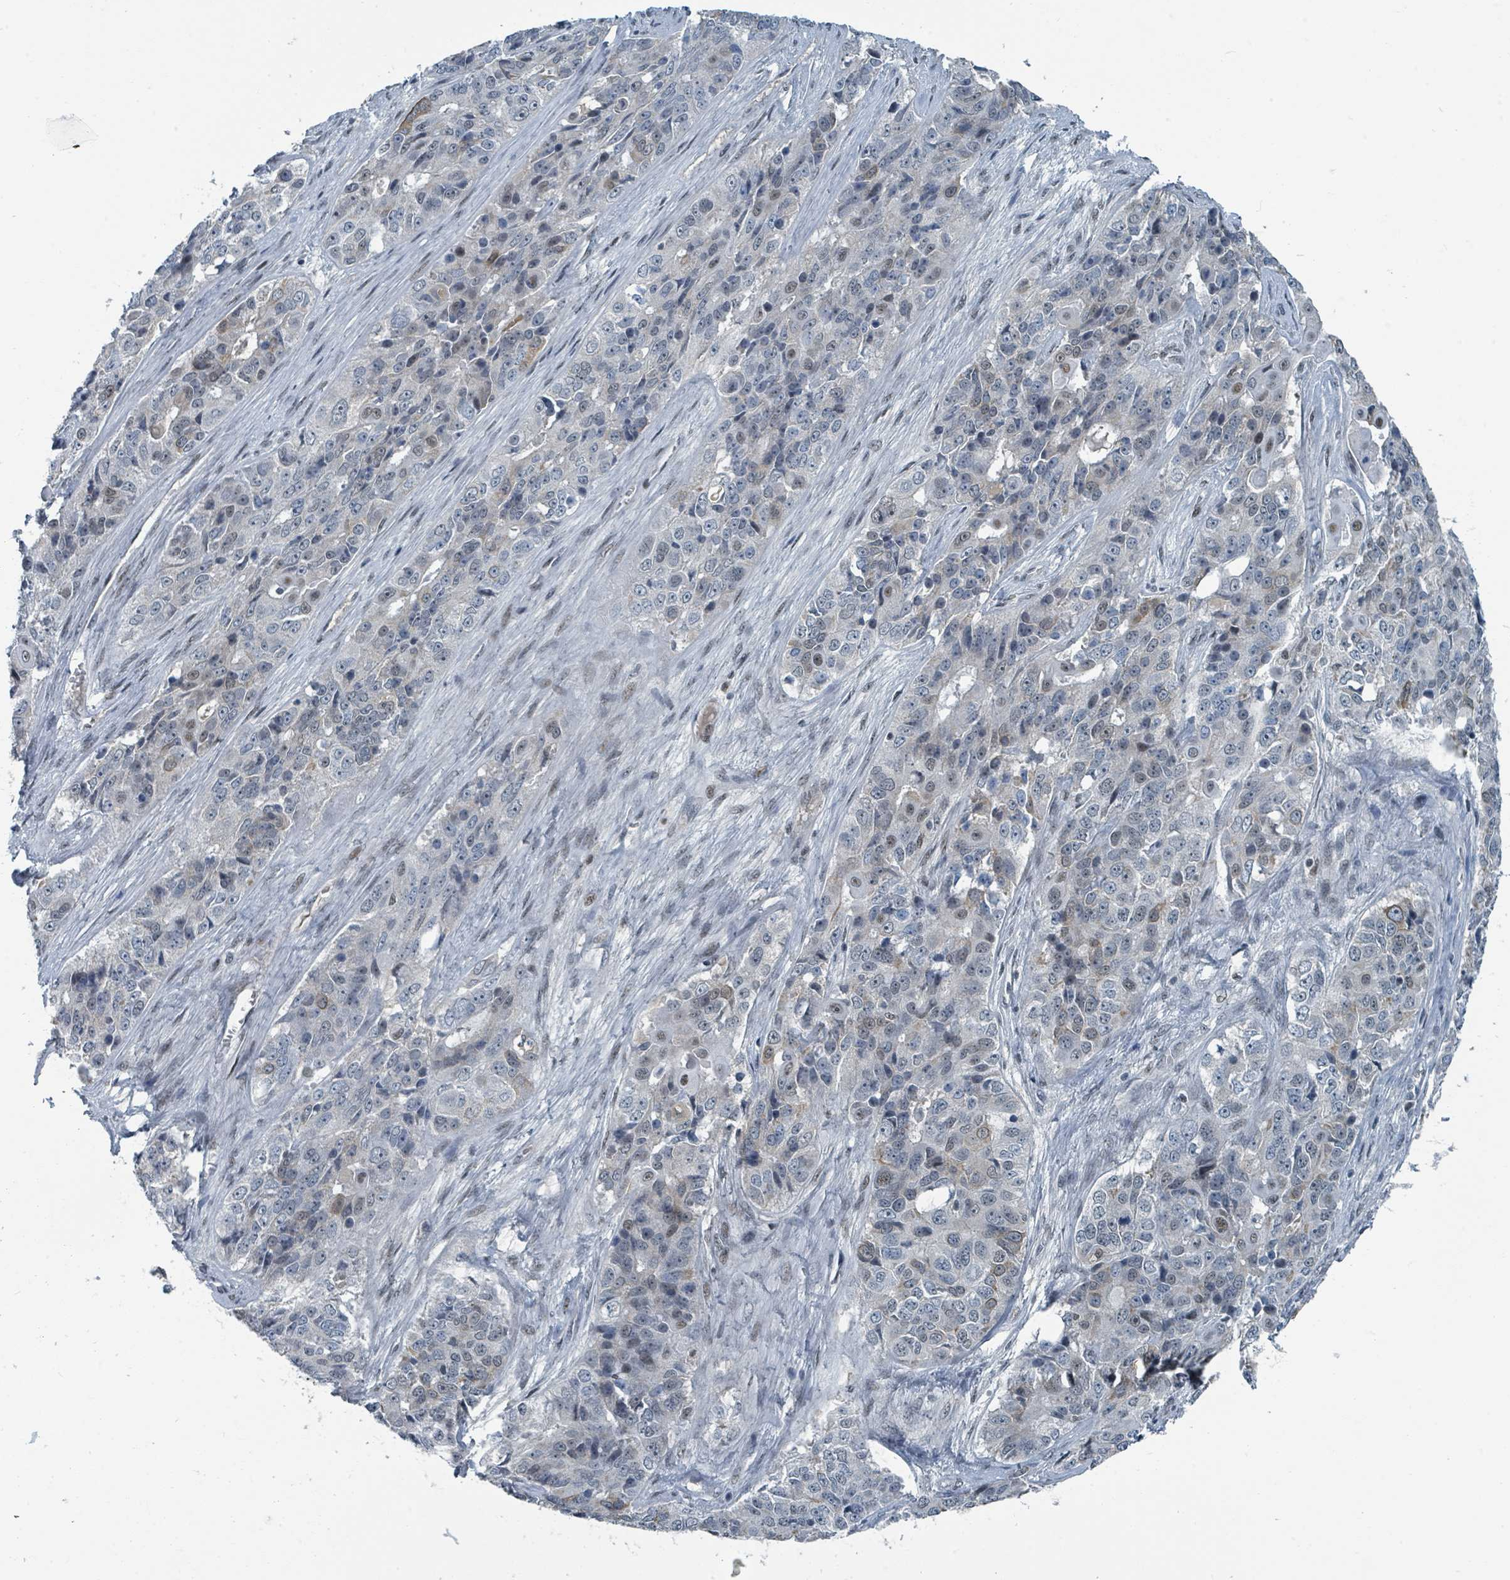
{"staining": {"intensity": "weak", "quantity": "<25%", "location": "nuclear"}, "tissue": "ovarian cancer", "cell_type": "Tumor cells", "image_type": "cancer", "snomed": [{"axis": "morphology", "description": "Carcinoma, endometroid"}, {"axis": "topography", "description": "Ovary"}], "caption": "Ovarian endometroid carcinoma was stained to show a protein in brown. There is no significant positivity in tumor cells.", "gene": "UCK1", "patient": {"sex": "female", "age": 51}}